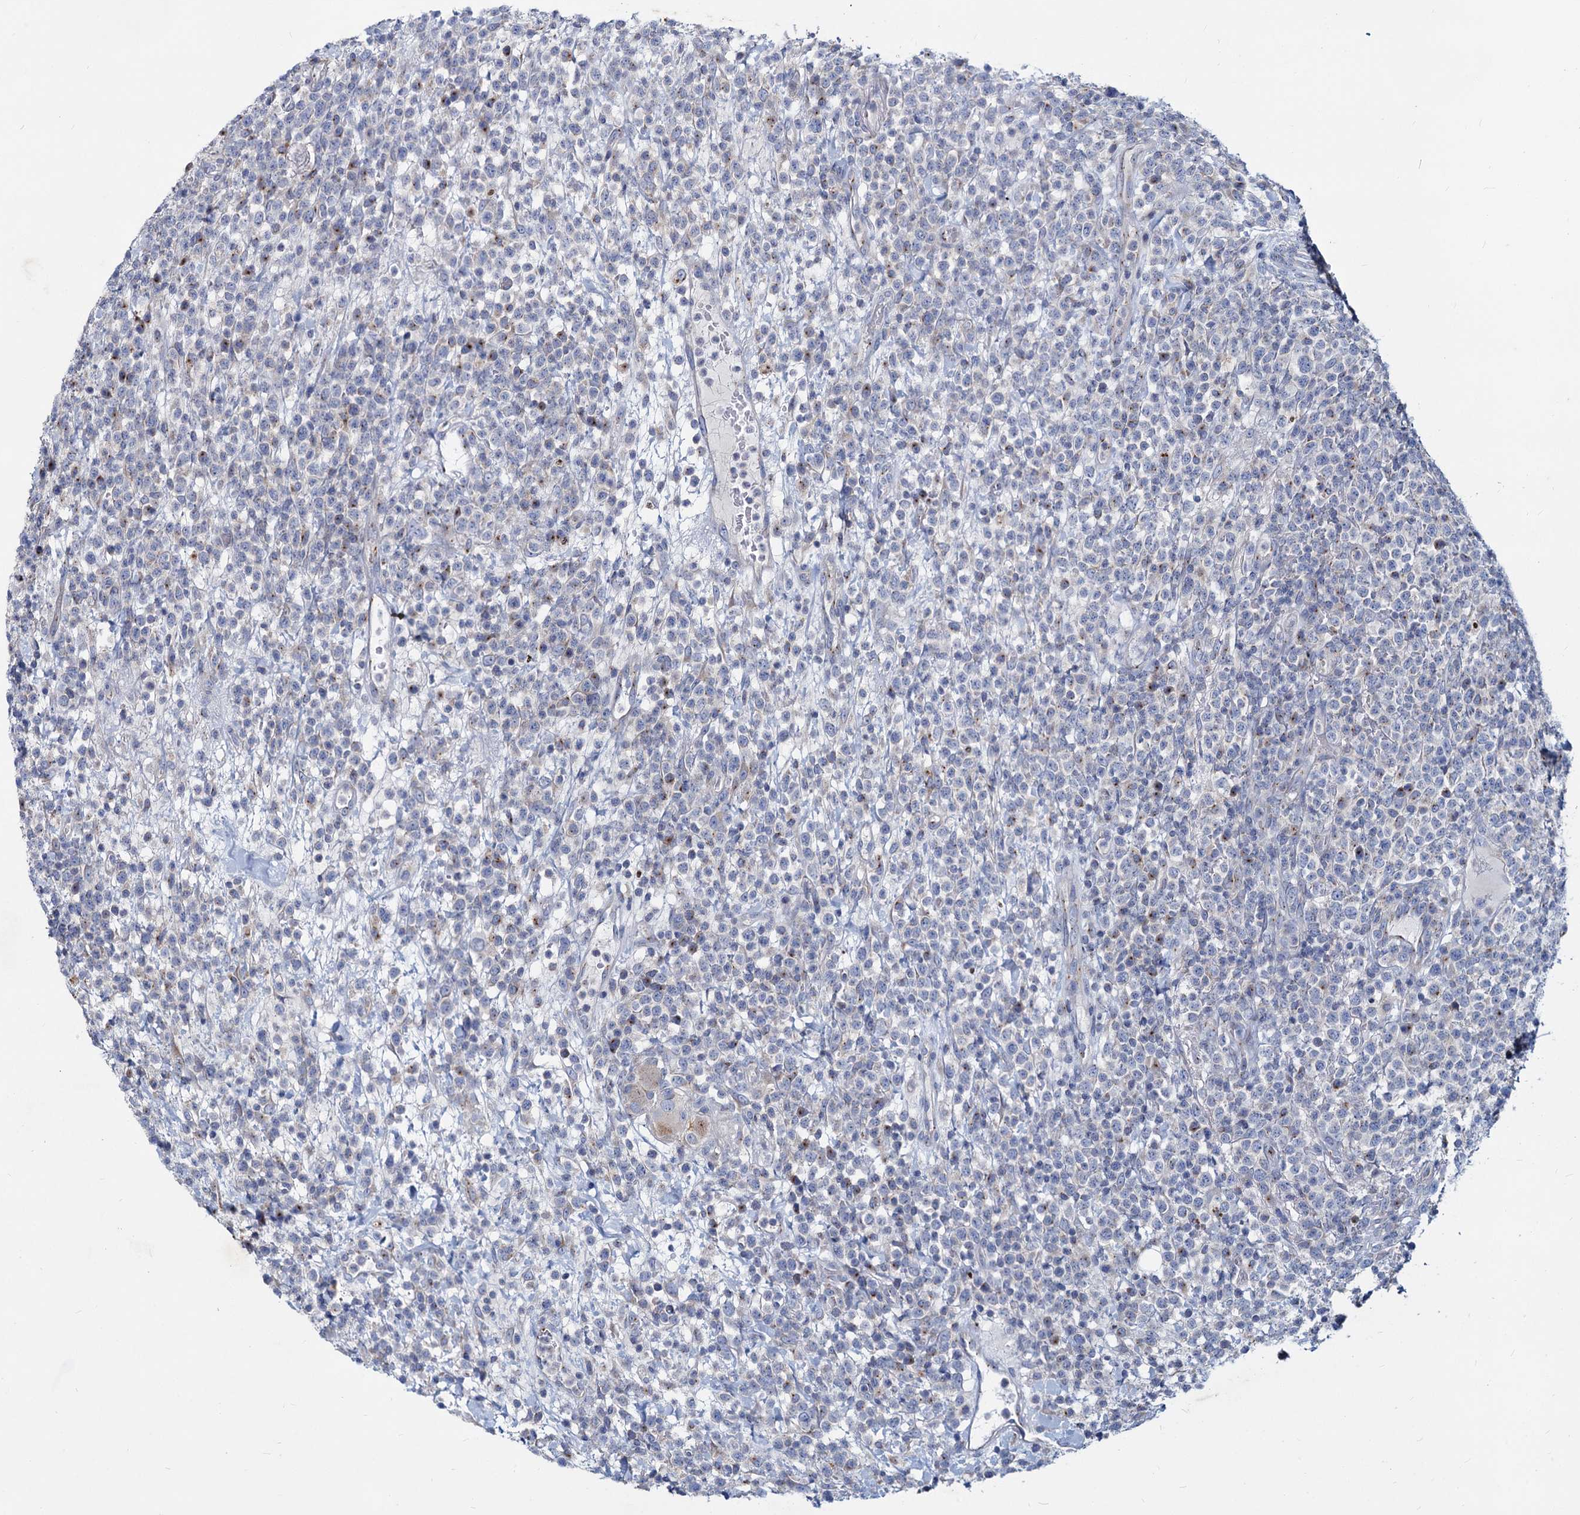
{"staining": {"intensity": "negative", "quantity": "none", "location": "none"}, "tissue": "lymphoma", "cell_type": "Tumor cells", "image_type": "cancer", "snomed": [{"axis": "morphology", "description": "Malignant lymphoma, non-Hodgkin's type, High grade"}, {"axis": "topography", "description": "Colon"}], "caption": "Immunohistochemistry histopathology image of human malignant lymphoma, non-Hodgkin's type (high-grade) stained for a protein (brown), which shows no staining in tumor cells. Brightfield microscopy of immunohistochemistry stained with DAB (brown) and hematoxylin (blue), captured at high magnification.", "gene": "AGBL4", "patient": {"sex": "female", "age": 53}}